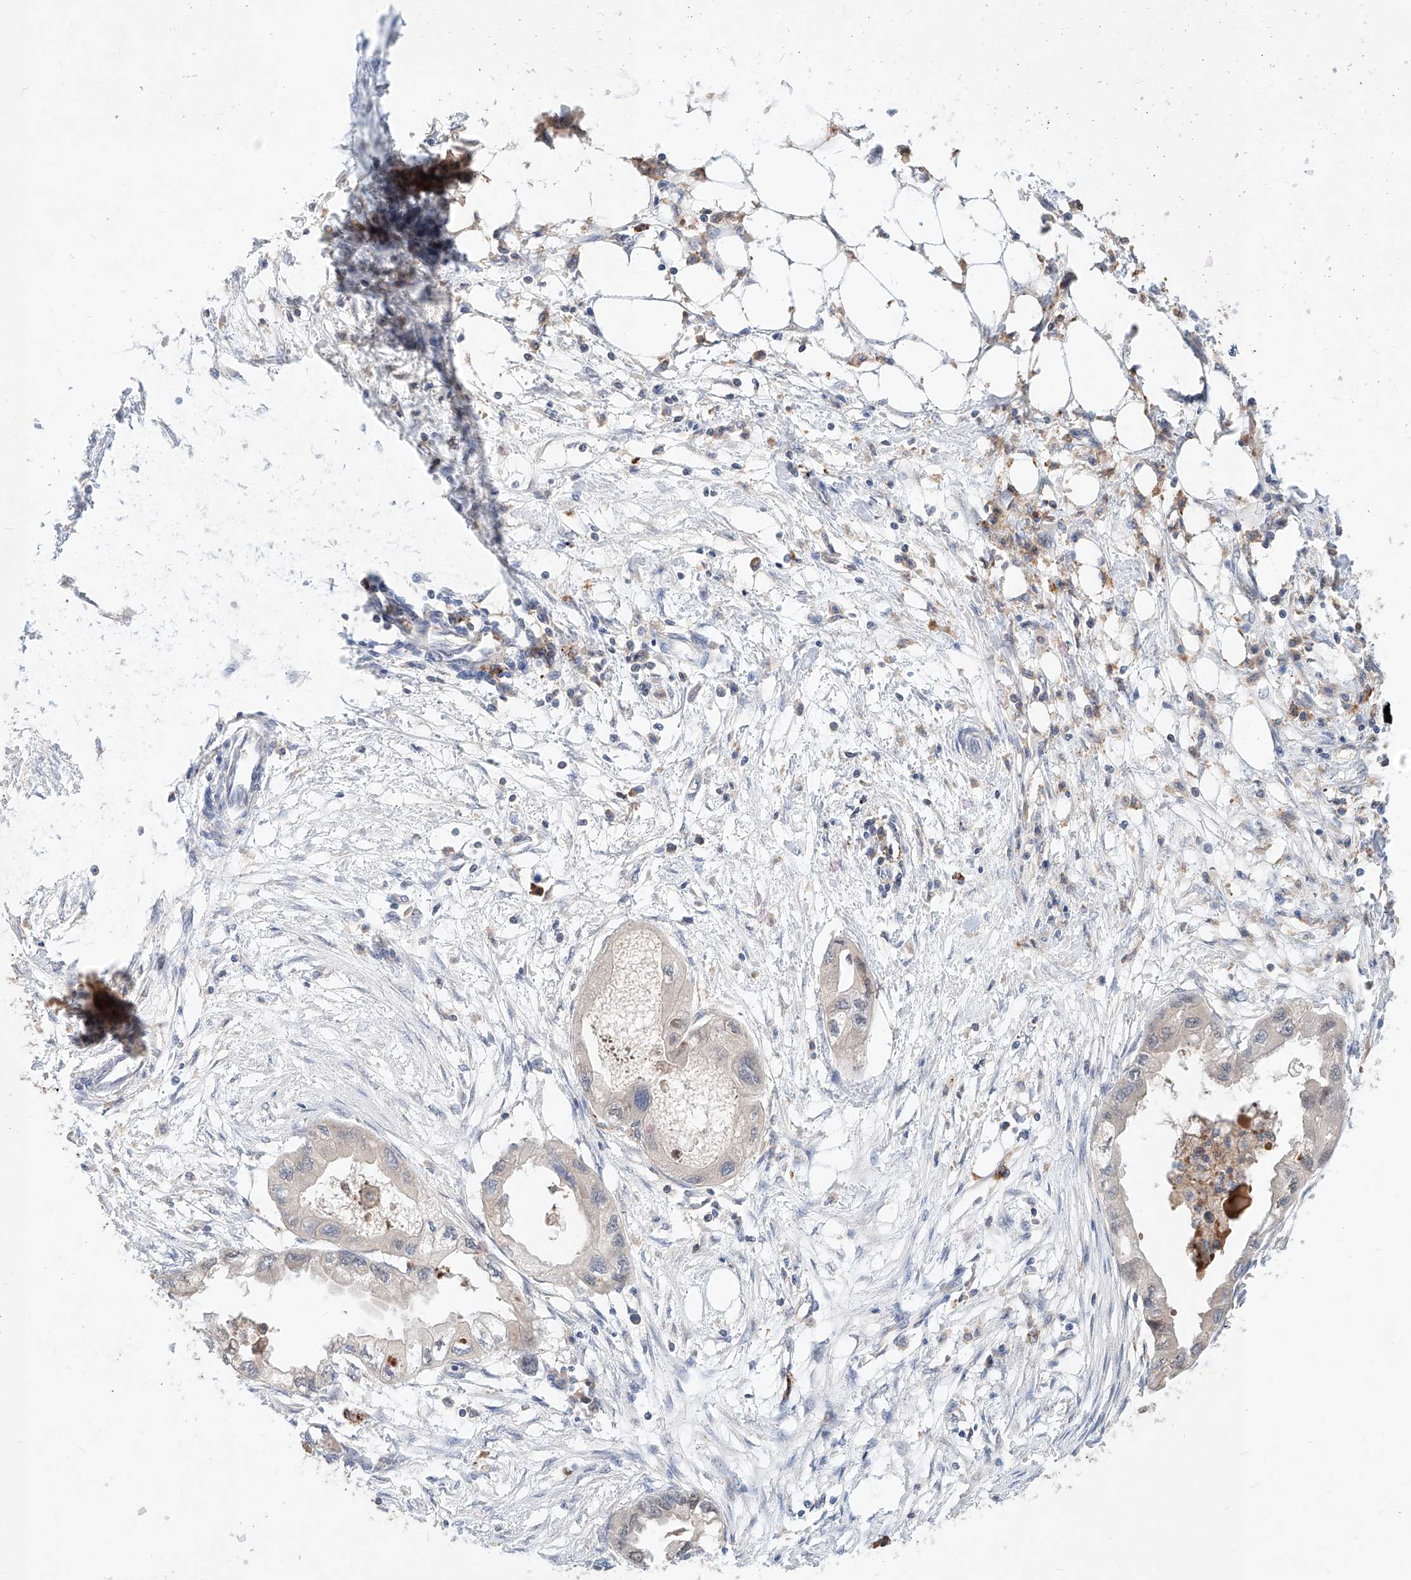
{"staining": {"intensity": "weak", "quantity": "<25%", "location": "cytoplasmic/membranous"}, "tissue": "endometrial cancer", "cell_type": "Tumor cells", "image_type": "cancer", "snomed": [{"axis": "morphology", "description": "Adenocarcinoma, NOS"}, {"axis": "morphology", "description": "Adenocarcinoma, metastatic, NOS"}, {"axis": "topography", "description": "Adipose tissue"}, {"axis": "topography", "description": "Endometrium"}], "caption": "Tumor cells show no significant staining in endometrial cancer. Nuclei are stained in blue.", "gene": "TSNAX", "patient": {"sex": "female", "age": 67}}